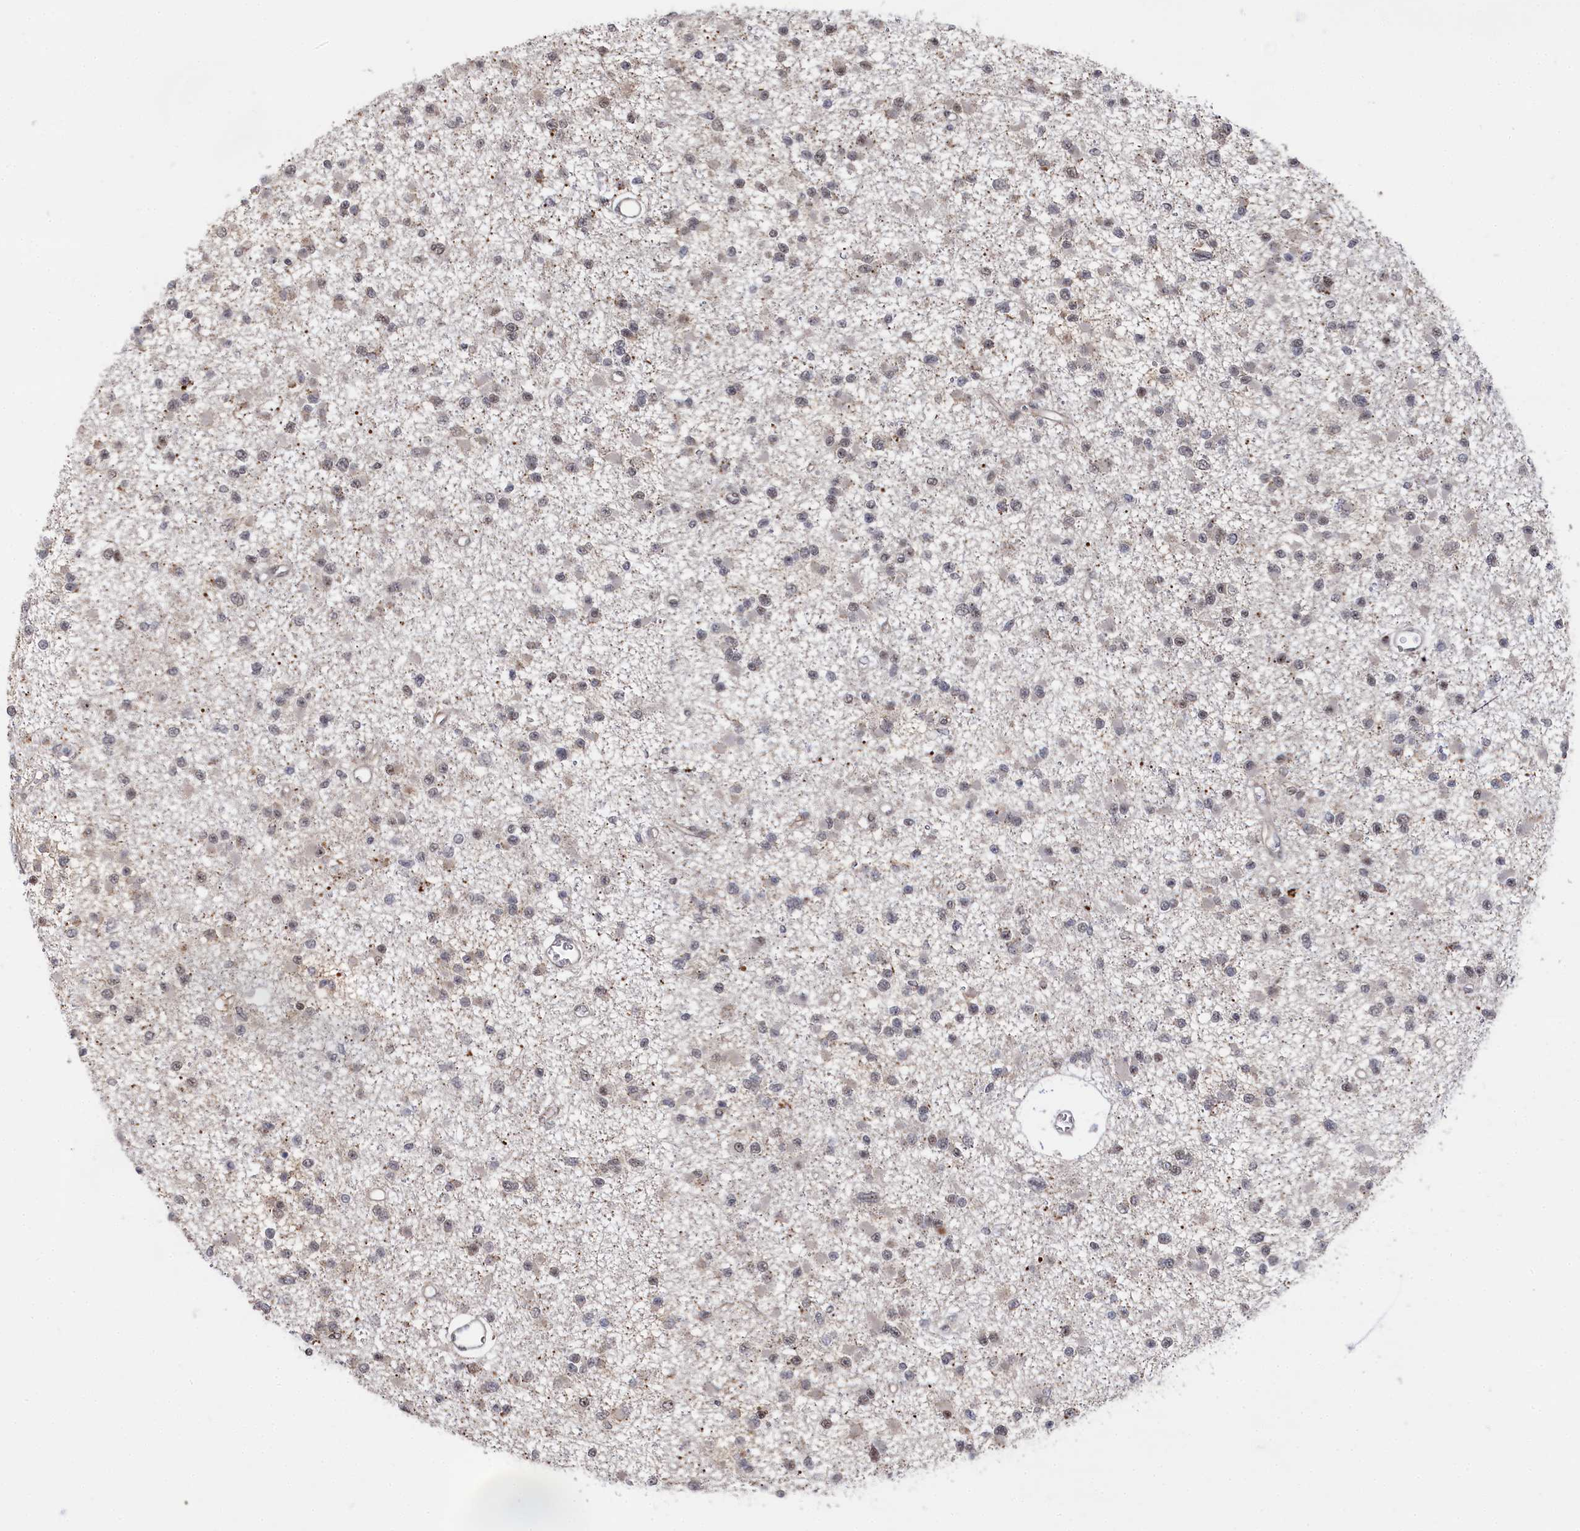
{"staining": {"intensity": "weak", "quantity": "<25%", "location": "nuclear"}, "tissue": "glioma", "cell_type": "Tumor cells", "image_type": "cancer", "snomed": [{"axis": "morphology", "description": "Glioma, malignant, Low grade"}, {"axis": "topography", "description": "Brain"}], "caption": "Protein analysis of malignant glioma (low-grade) exhibits no significant staining in tumor cells. (Brightfield microscopy of DAB (3,3'-diaminobenzidine) immunohistochemistry at high magnification).", "gene": "BUB3", "patient": {"sex": "female", "age": 22}}